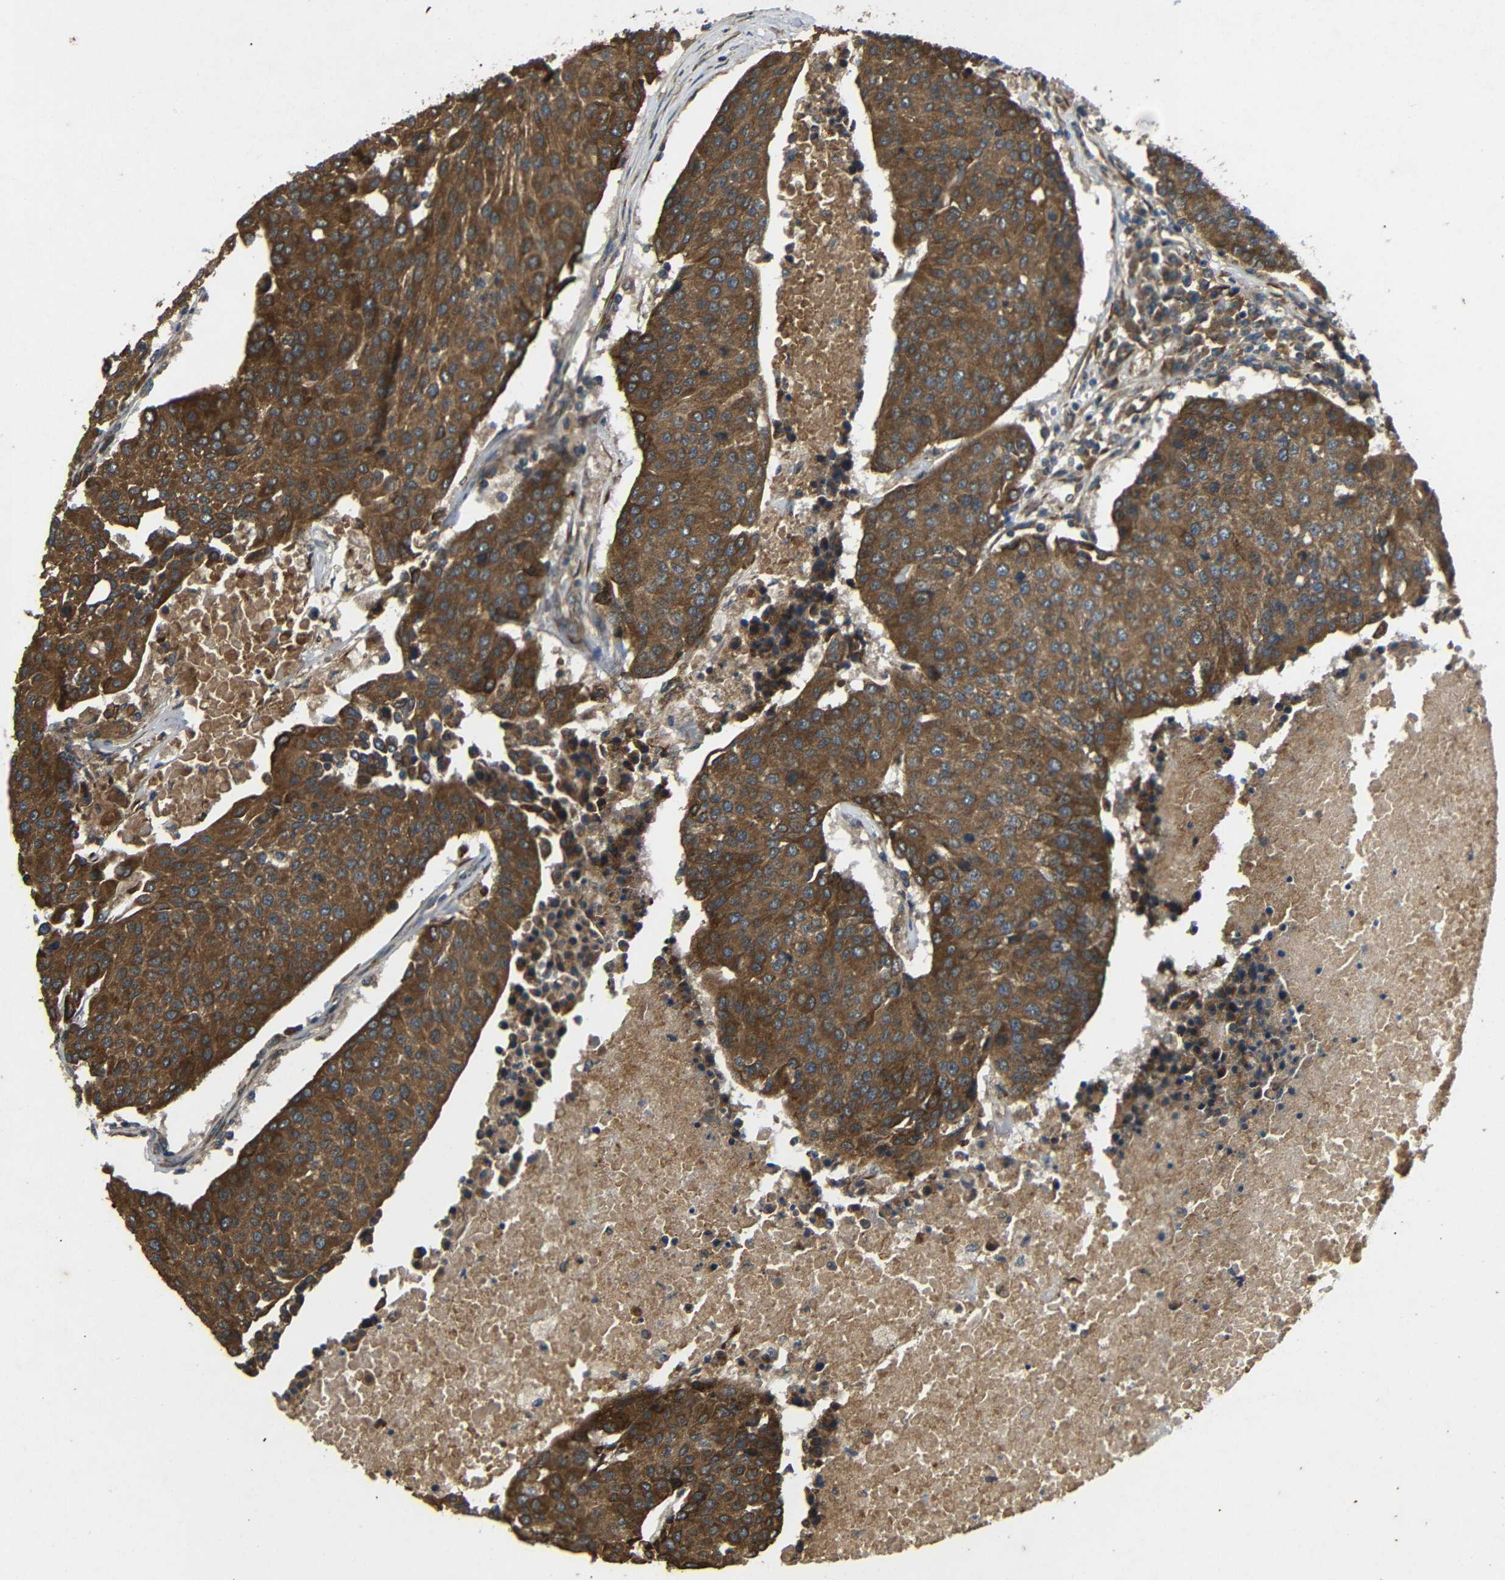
{"staining": {"intensity": "moderate", "quantity": ">75%", "location": "cytoplasmic/membranous"}, "tissue": "urothelial cancer", "cell_type": "Tumor cells", "image_type": "cancer", "snomed": [{"axis": "morphology", "description": "Urothelial carcinoma, High grade"}, {"axis": "topography", "description": "Urinary bladder"}], "caption": "High-magnification brightfield microscopy of high-grade urothelial carcinoma stained with DAB (brown) and counterstained with hematoxylin (blue). tumor cells exhibit moderate cytoplasmic/membranous expression is present in about>75% of cells.", "gene": "TRPC1", "patient": {"sex": "female", "age": 85}}